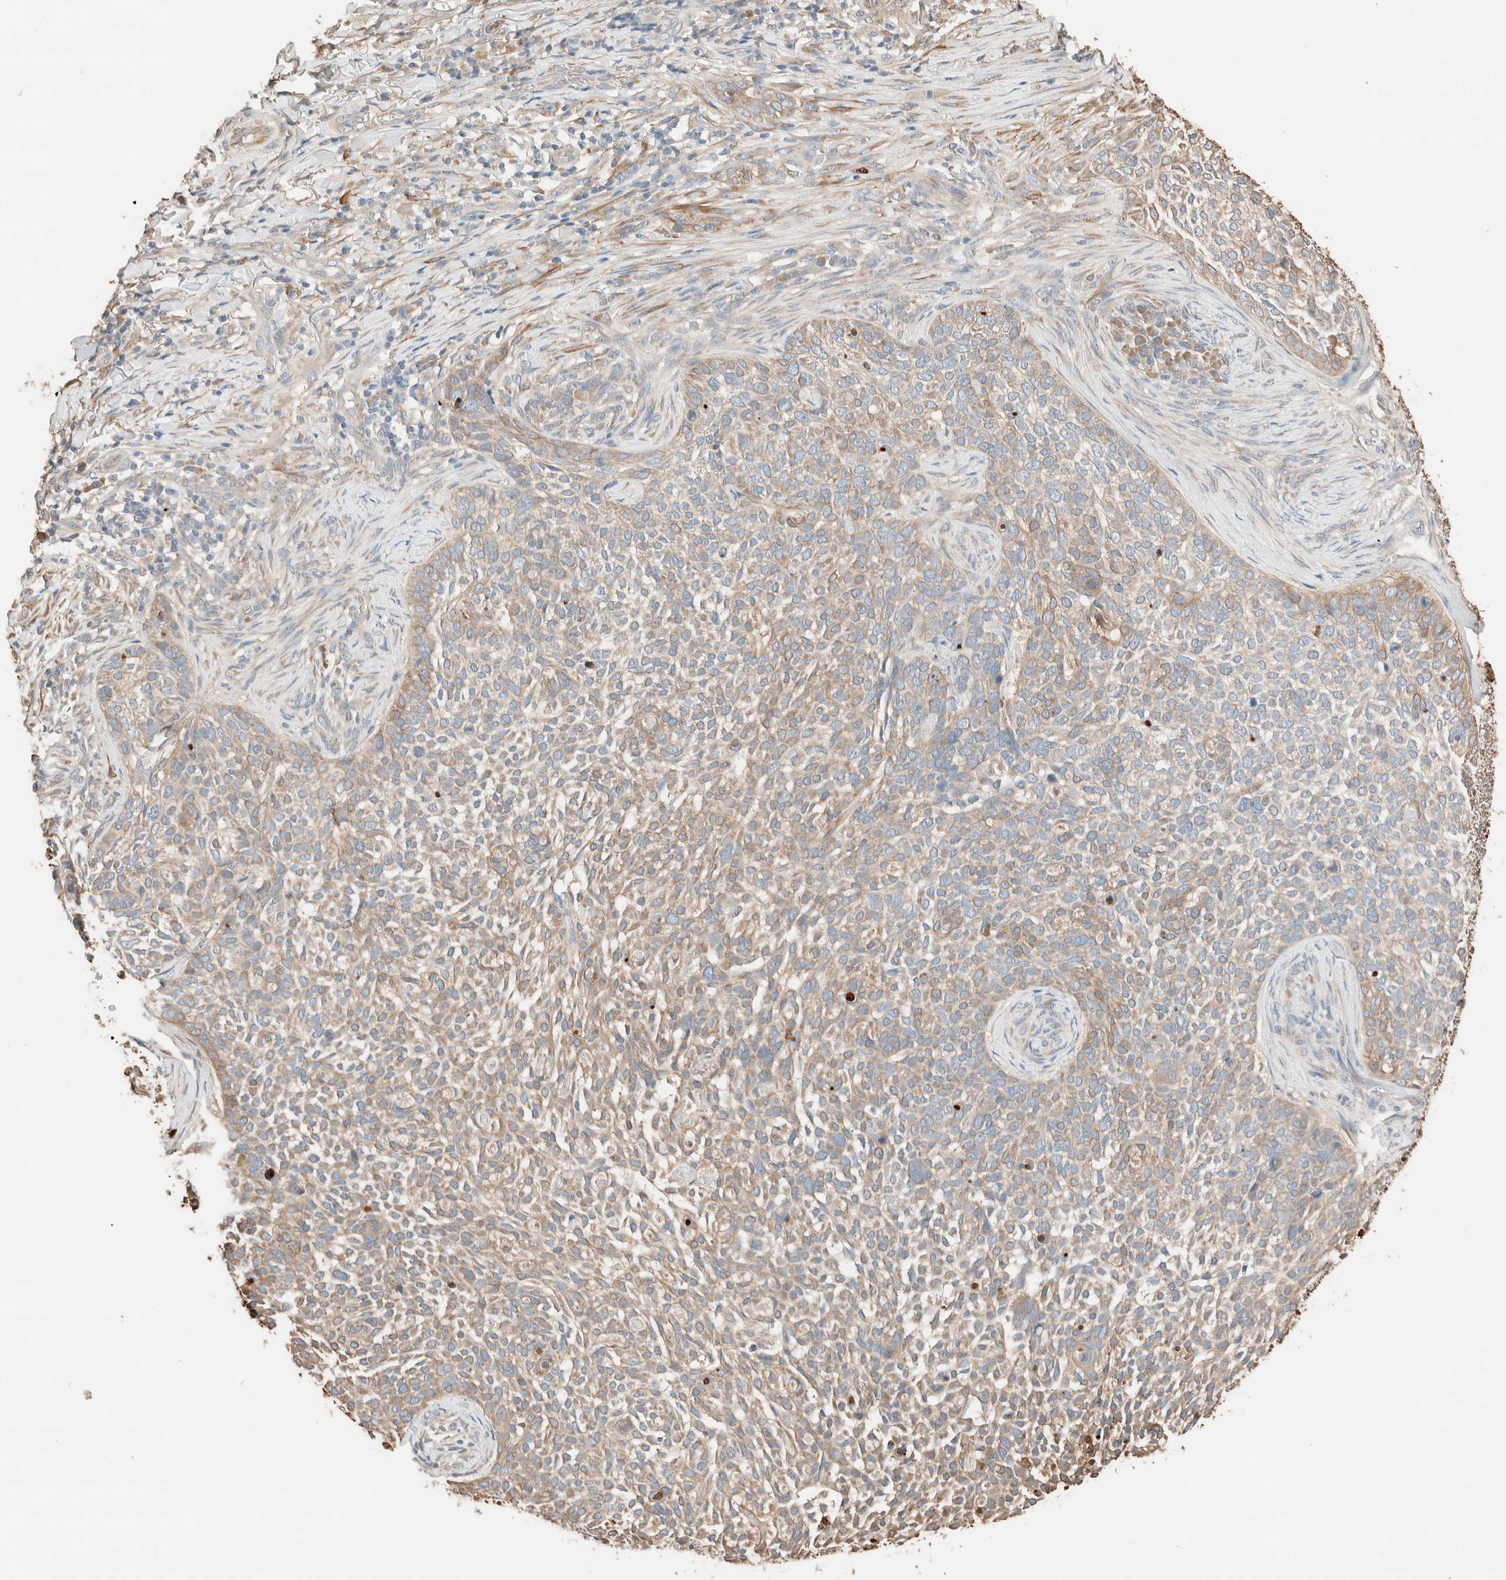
{"staining": {"intensity": "moderate", "quantity": ">75%", "location": "cytoplasmic/membranous"}, "tissue": "skin cancer", "cell_type": "Tumor cells", "image_type": "cancer", "snomed": [{"axis": "morphology", "description": "Basal cell carcinoma"}, {"axis": "topography", "description": "Skin"}], "caption": "This is an image of immunohistochemistry (IHC) staining of skin basal cell carcinoma, which shows moderate expression in the cytoplasmic/membranous of tumor cells.", "gene": "TUBD1", "patient": {"sex": "female", "age": 64}}